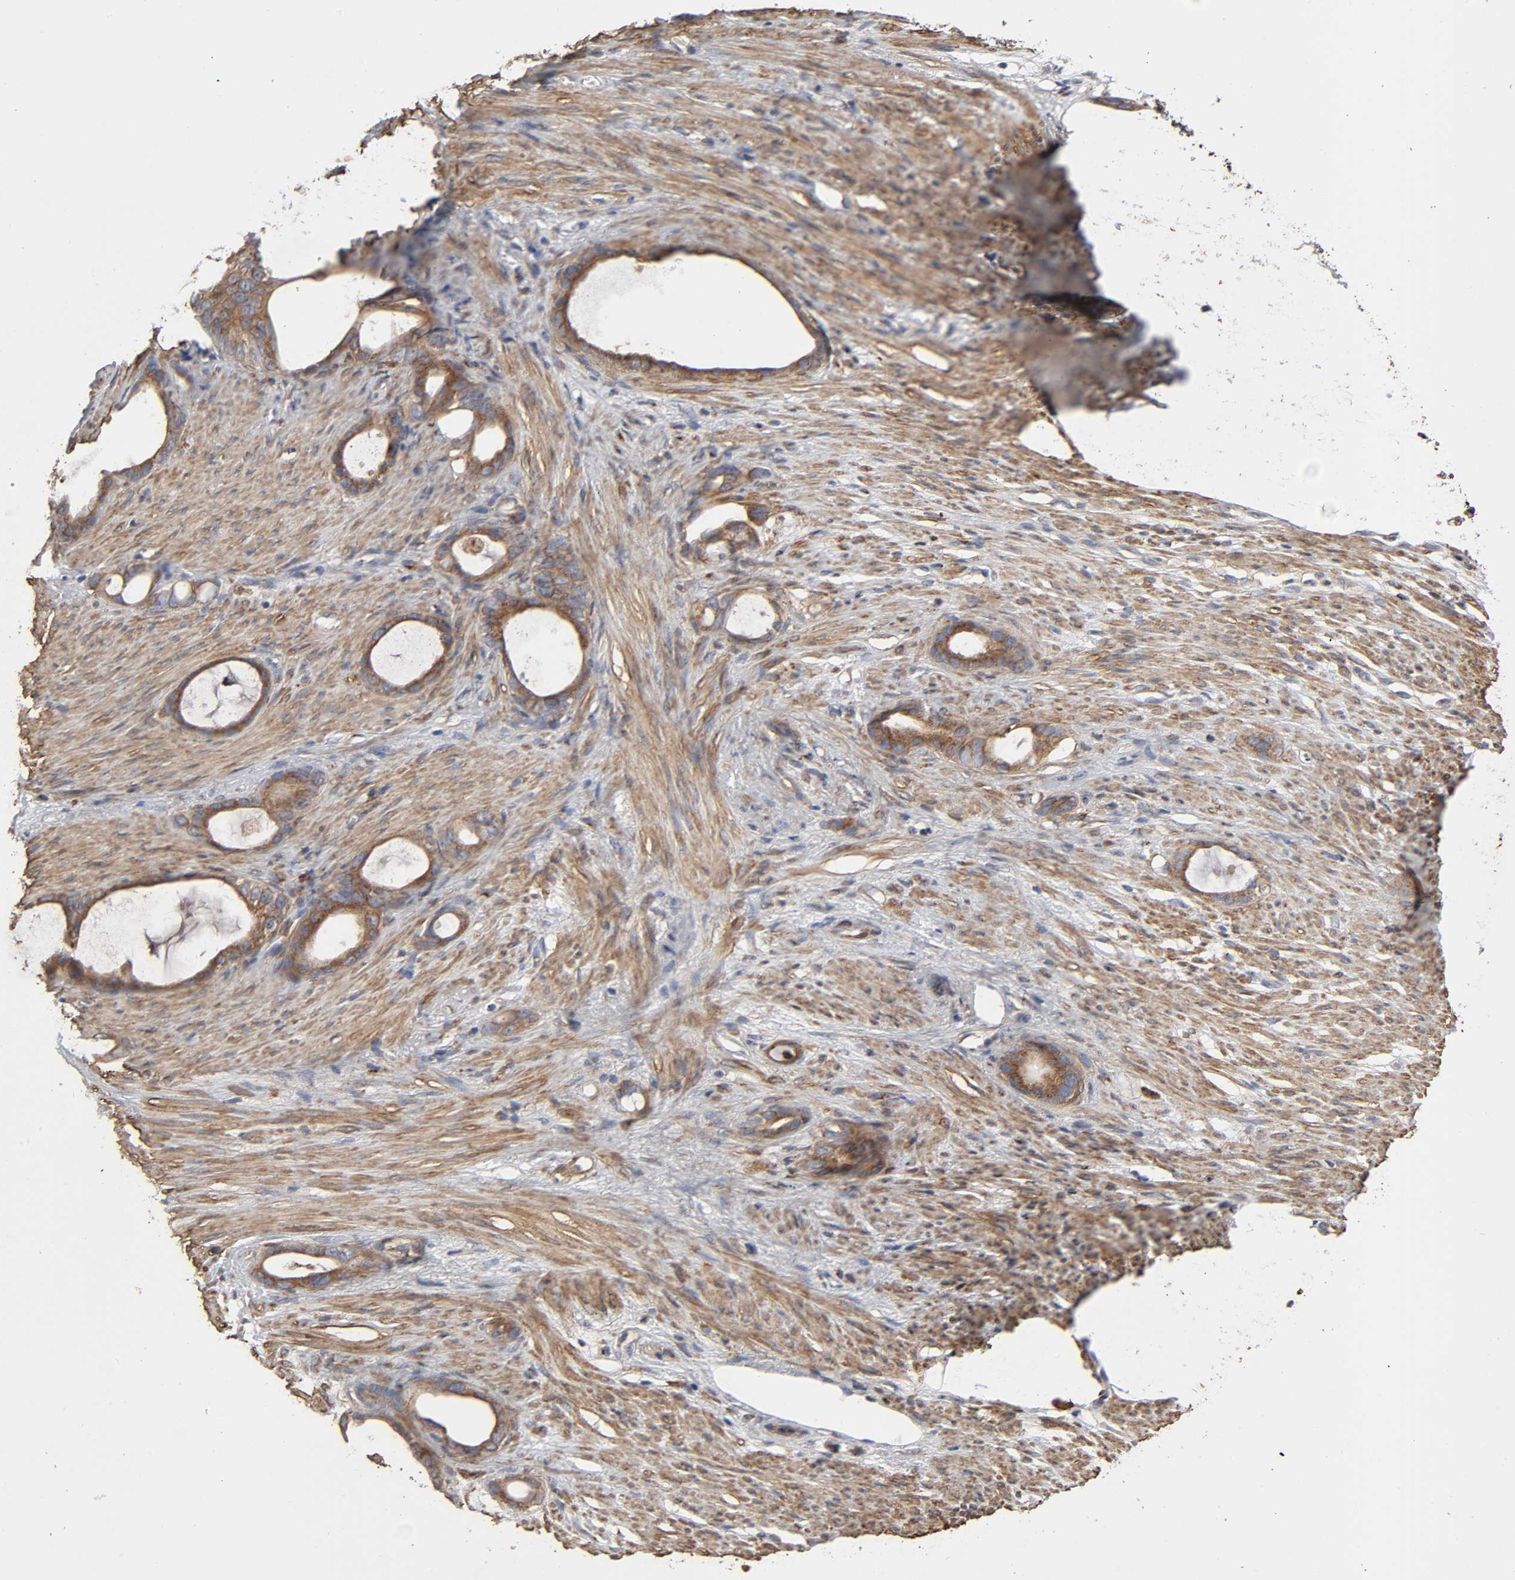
{"staining": {"intensity": "moderate", "quantity": ">75%", "location": "cytoplasmic/membranous"}, "tissue": "stomach cancer", "cell_type": "Tumor cells", "image_type": "cancer", "snomed": [{"axis": "morphology", "description": "Adenocarcinoma, NOS"}, {"axis": "topography", "description": "Stomach"}], "caption": "A medium amount of moderate cytoplasmic/membranous positivity is identified in about >75% of tumor cells in stomach adenocarcinoma tissue.", "gene": "GNPTG", "patient": {"sex": "female", "age": 75}}